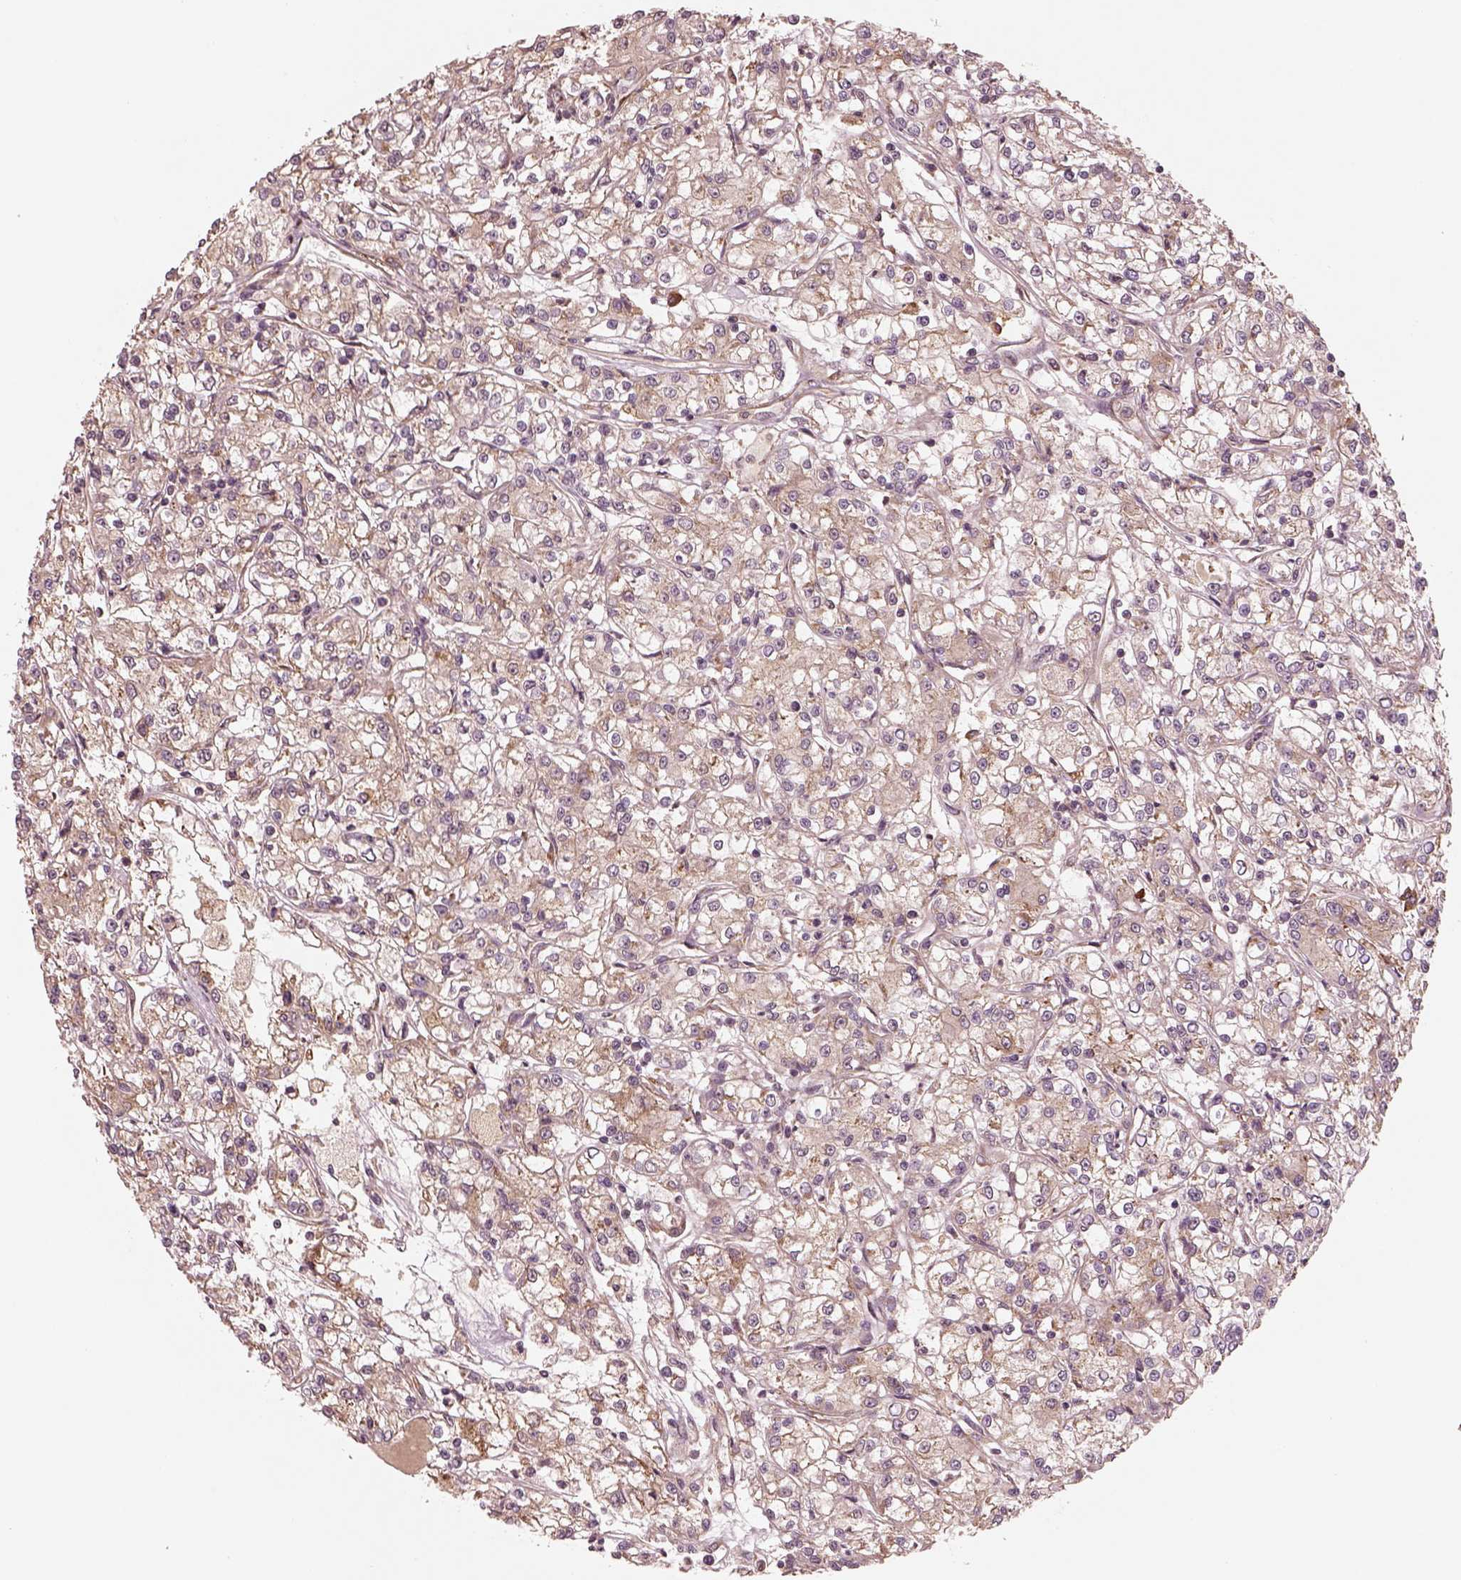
{"staining": {"intensity": "weak", "quantity": "25%-75%", "location": "cytoplasmic/membranous"}, "tissue": "renal cancer", "cell_type": "Tumor cells", "image_type": "cancer", "snomed": [{"axis": "morphology", "description": "Adenocarcinoma, NOS"}, {"axis": "topography", "description": "Kidney"}], "caption": "Protein analysis of renal cancer (adenocarcinoma) tissue demonstrates weak cytoplasmic/membranous positivity in approximately 25%-75% of tumor cells.", "gene": "RPS5", "patient": {"sex": "female", "age": 59}}